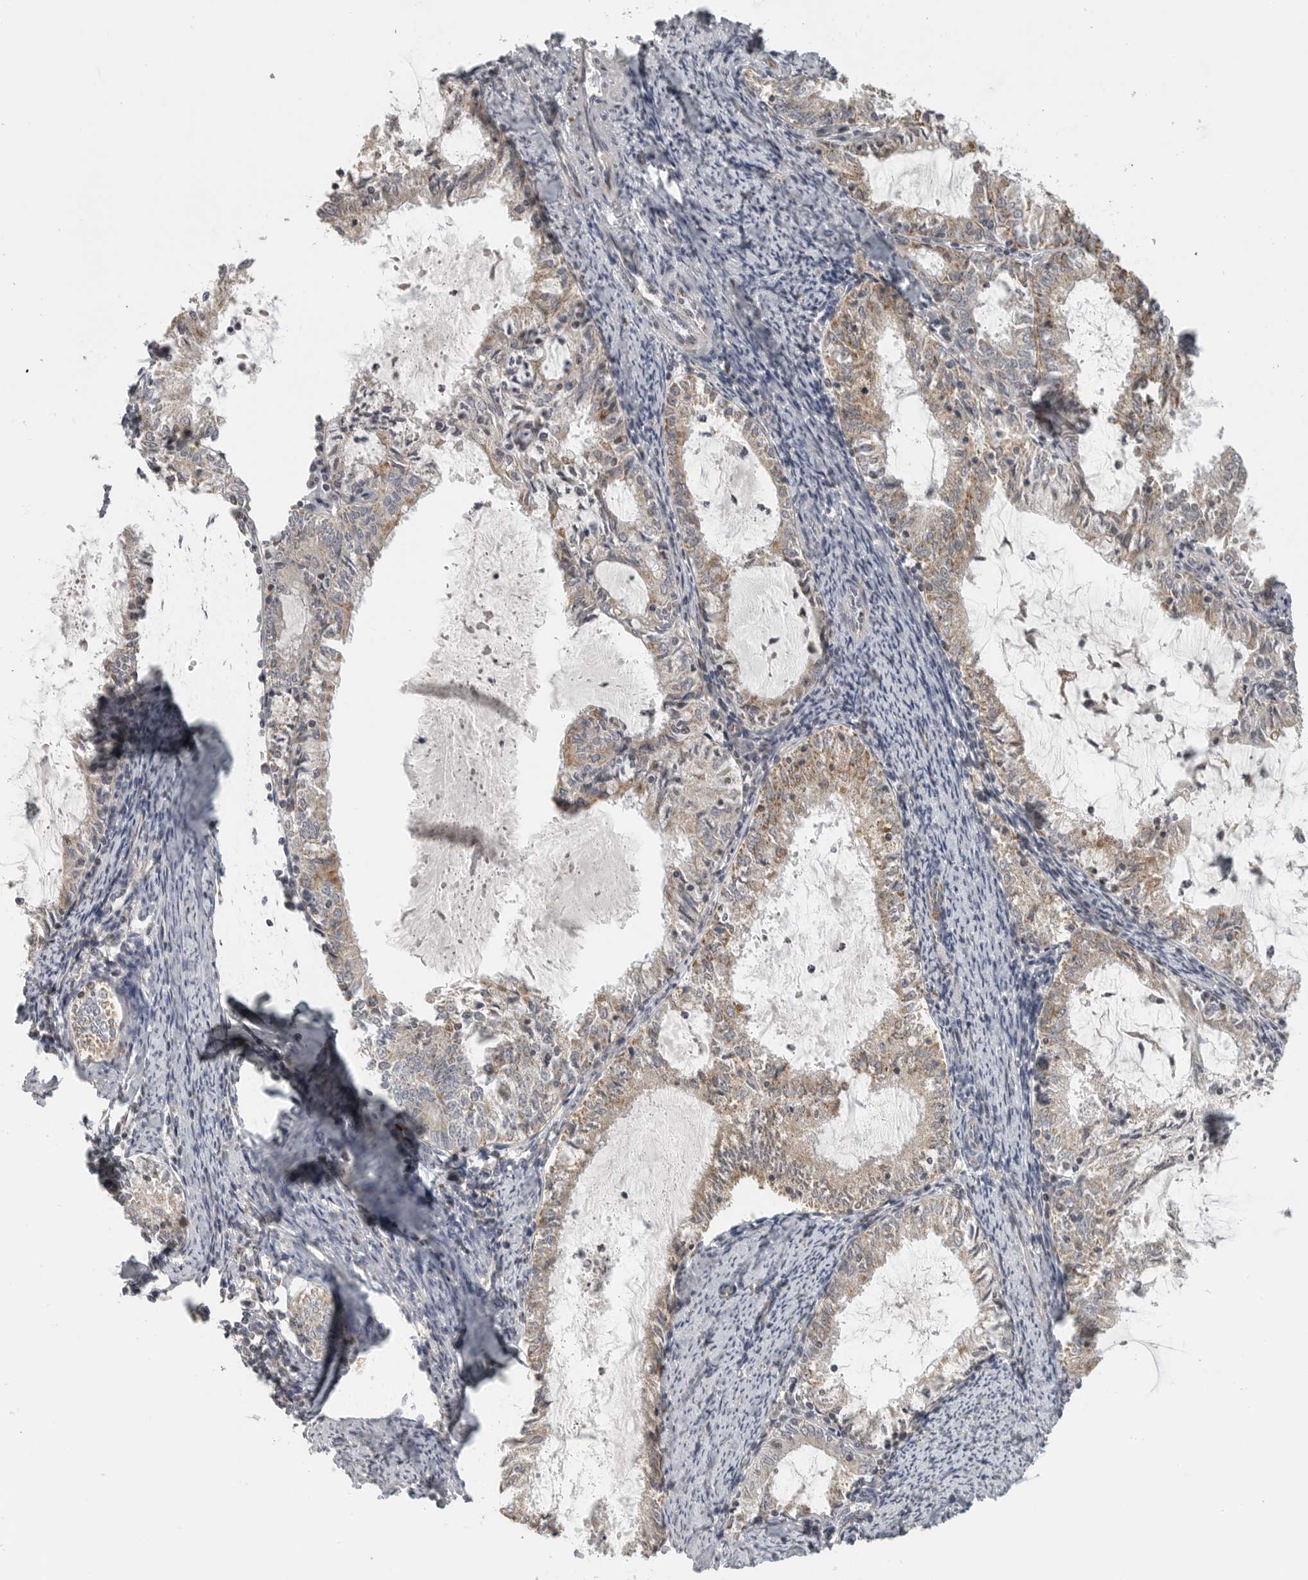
{"staining": {"intensity": "weak", "quantity": "25%-75%", "location": "cytoplasmic/membranous"}, "tissue": "endometrial cancer", "cell_type": "Tumor cells", "image_type": "cancer", "snomed": [{"axis": "morphology", "description": "Adenocarcinoma, NOS"}, {"axis": "topography", "description": "Endometrium"}], "caption": "Endometrial cancer (adenocarcinoma) stained with immunohistochemistry (IHC) exhibits weak cytoplasmic/membranous staining in about 25%-75% of tumor cells.", "gene": "RXFP3", "patient": {"sex": "female", "age": 57}}